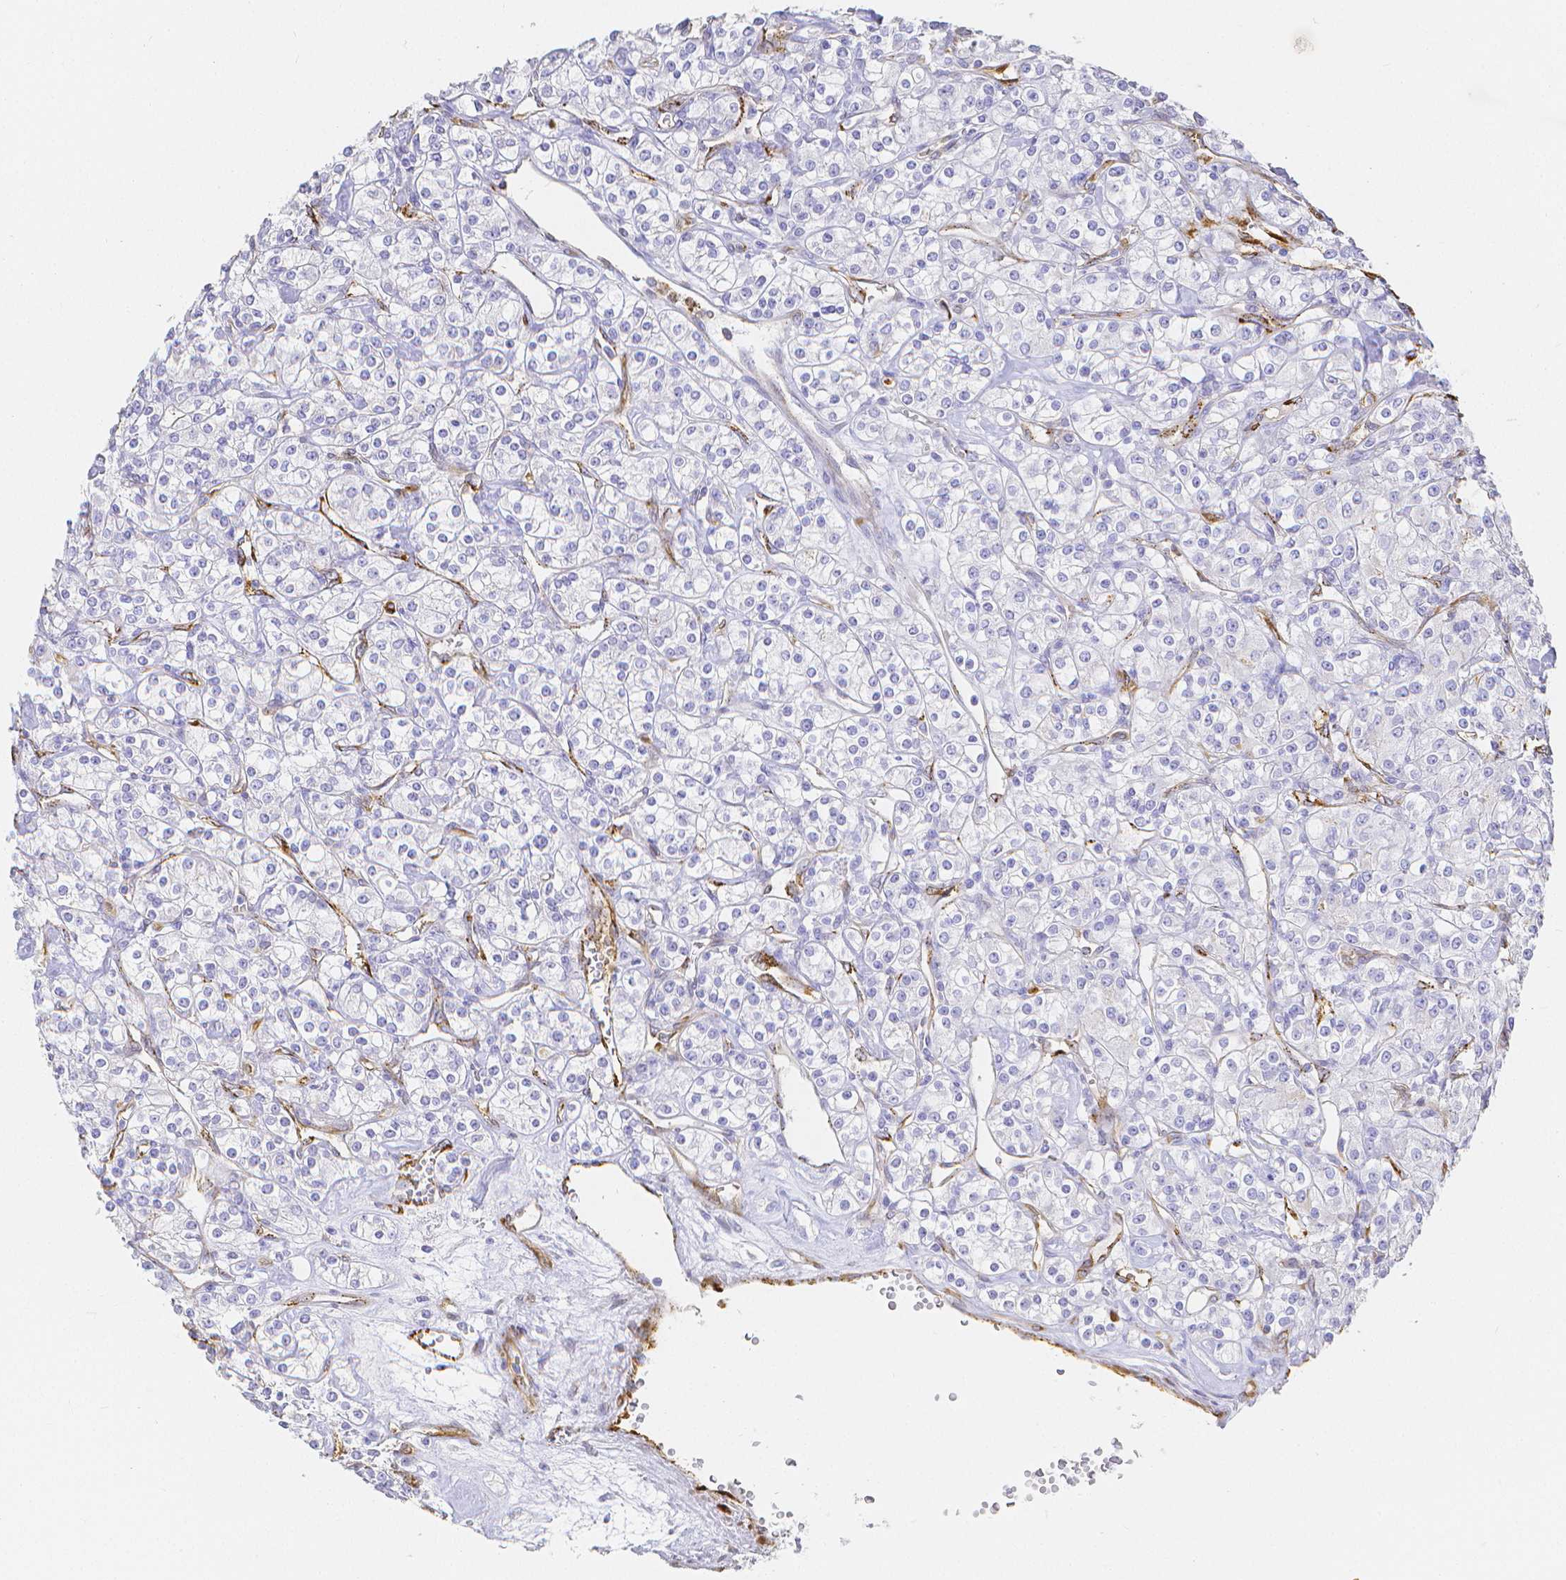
{"staining": {"intensity": "negative", "quantity": "none", "location": "none"}, "tissue": "renal cancer", "cell_type": "Tumor cells", "image_type": "cancer", "snomed": [{"axis": "morphology", "description": "Adenocarcinoma, NOS"}, {"axis": "topography", "description": "Kidney"}], "caption": "Tumor cells show no significant protein staining in renal adenocarcinoma.", "gene": "SMURF1", "patient": {"sex": "male", "age": 77}}